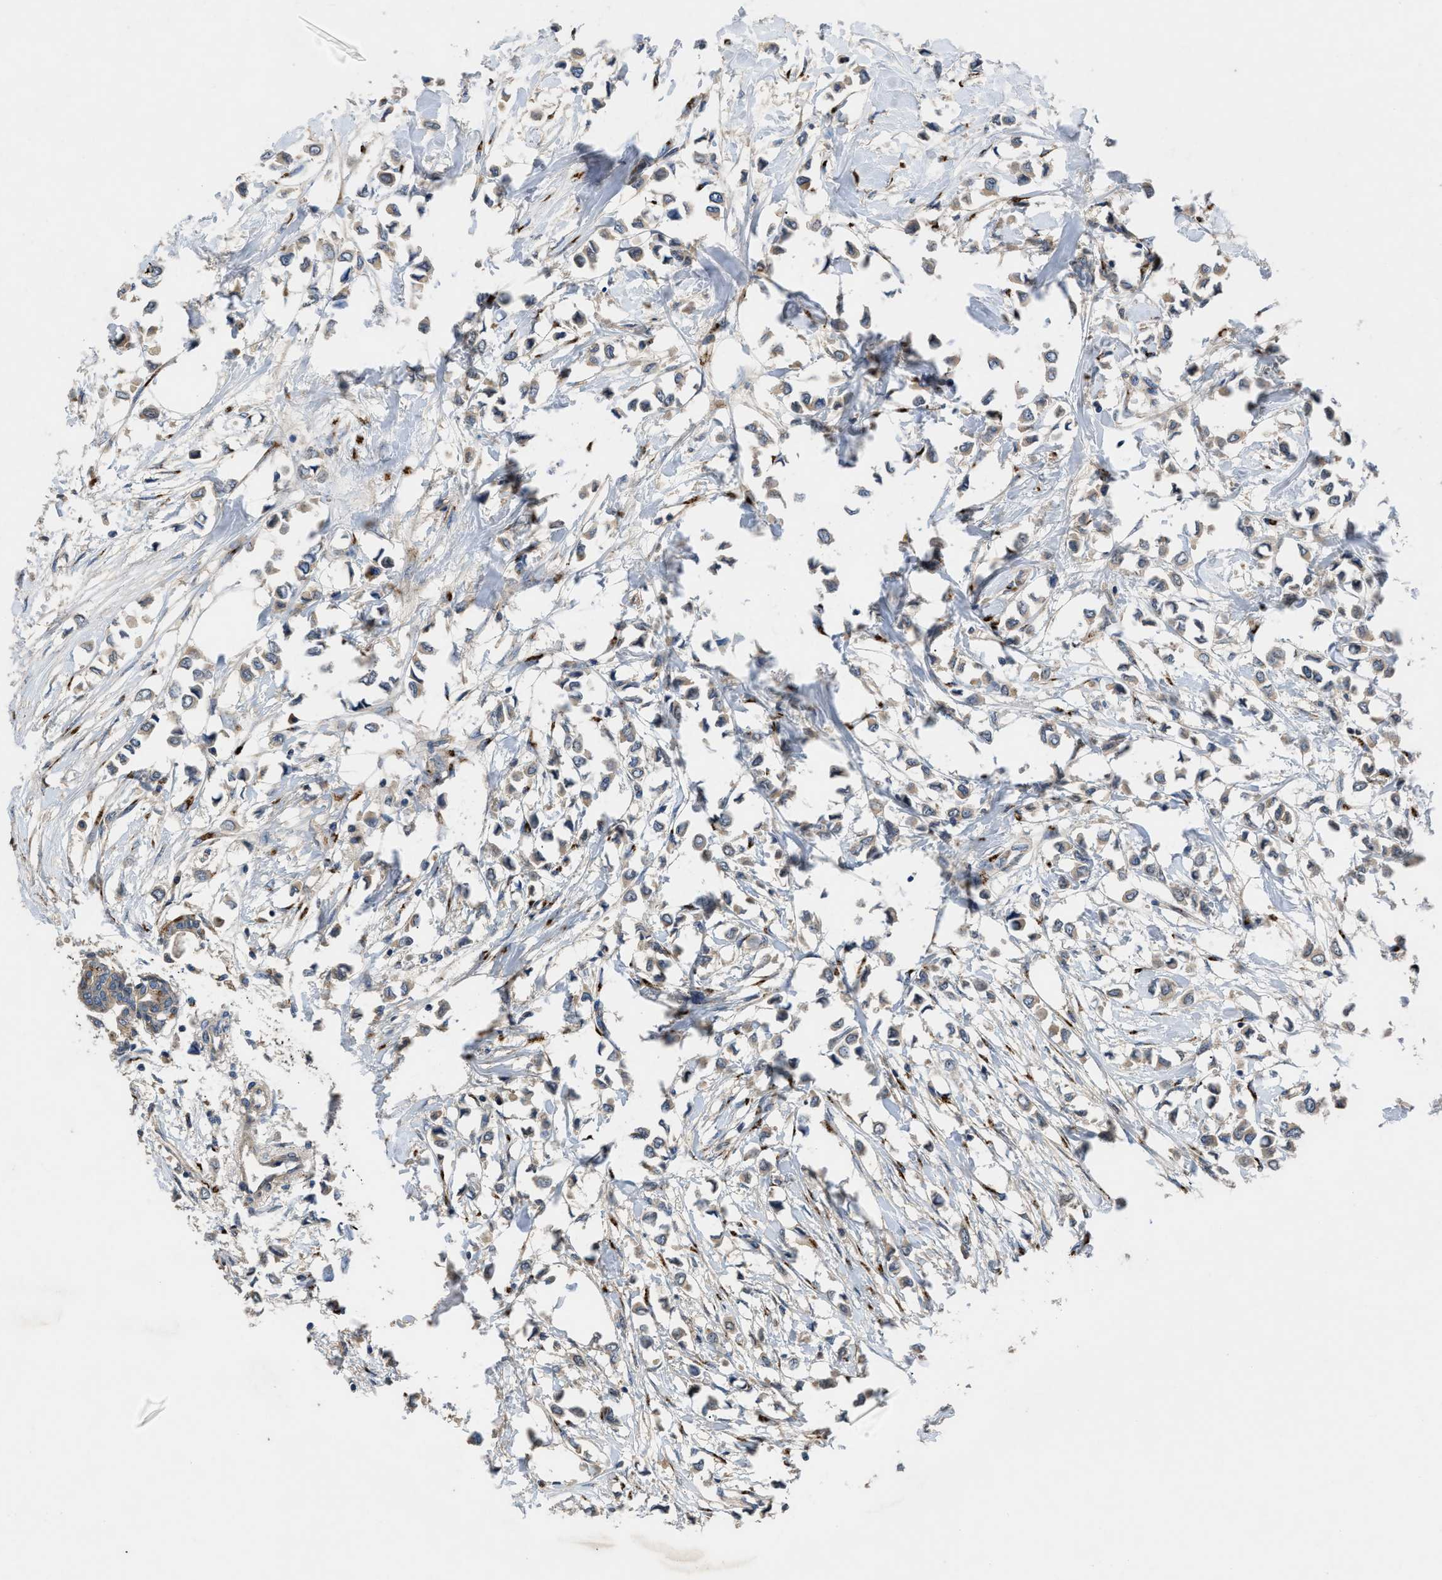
{"staining": {"intensity": "weak", "quantity": "25%-75%", "location": "cytoplasmic/membranous"}, "tissue": "breast cancer", "cell_type": "Tumor cells", "image_type": "cancer", "snomed": [{"axis": "morphology", "description": "Lobular carcinoma"}, {"axis": "topography", "description": "Breast"}], "caption": "Weak cytoplasmic/membranous protein expression is identified in approximately 25%-75% of tumor cells in breast lobular carcinoma. The staining was performed using DAB (3,3'-diaminobenzidine) to visualize the protein expression in brown, while the nuclei were stained in blue with hematoxylin (Magnification: 20x).", "gene": "SIK2", "patient": {"sex": "female", "age": 51}}